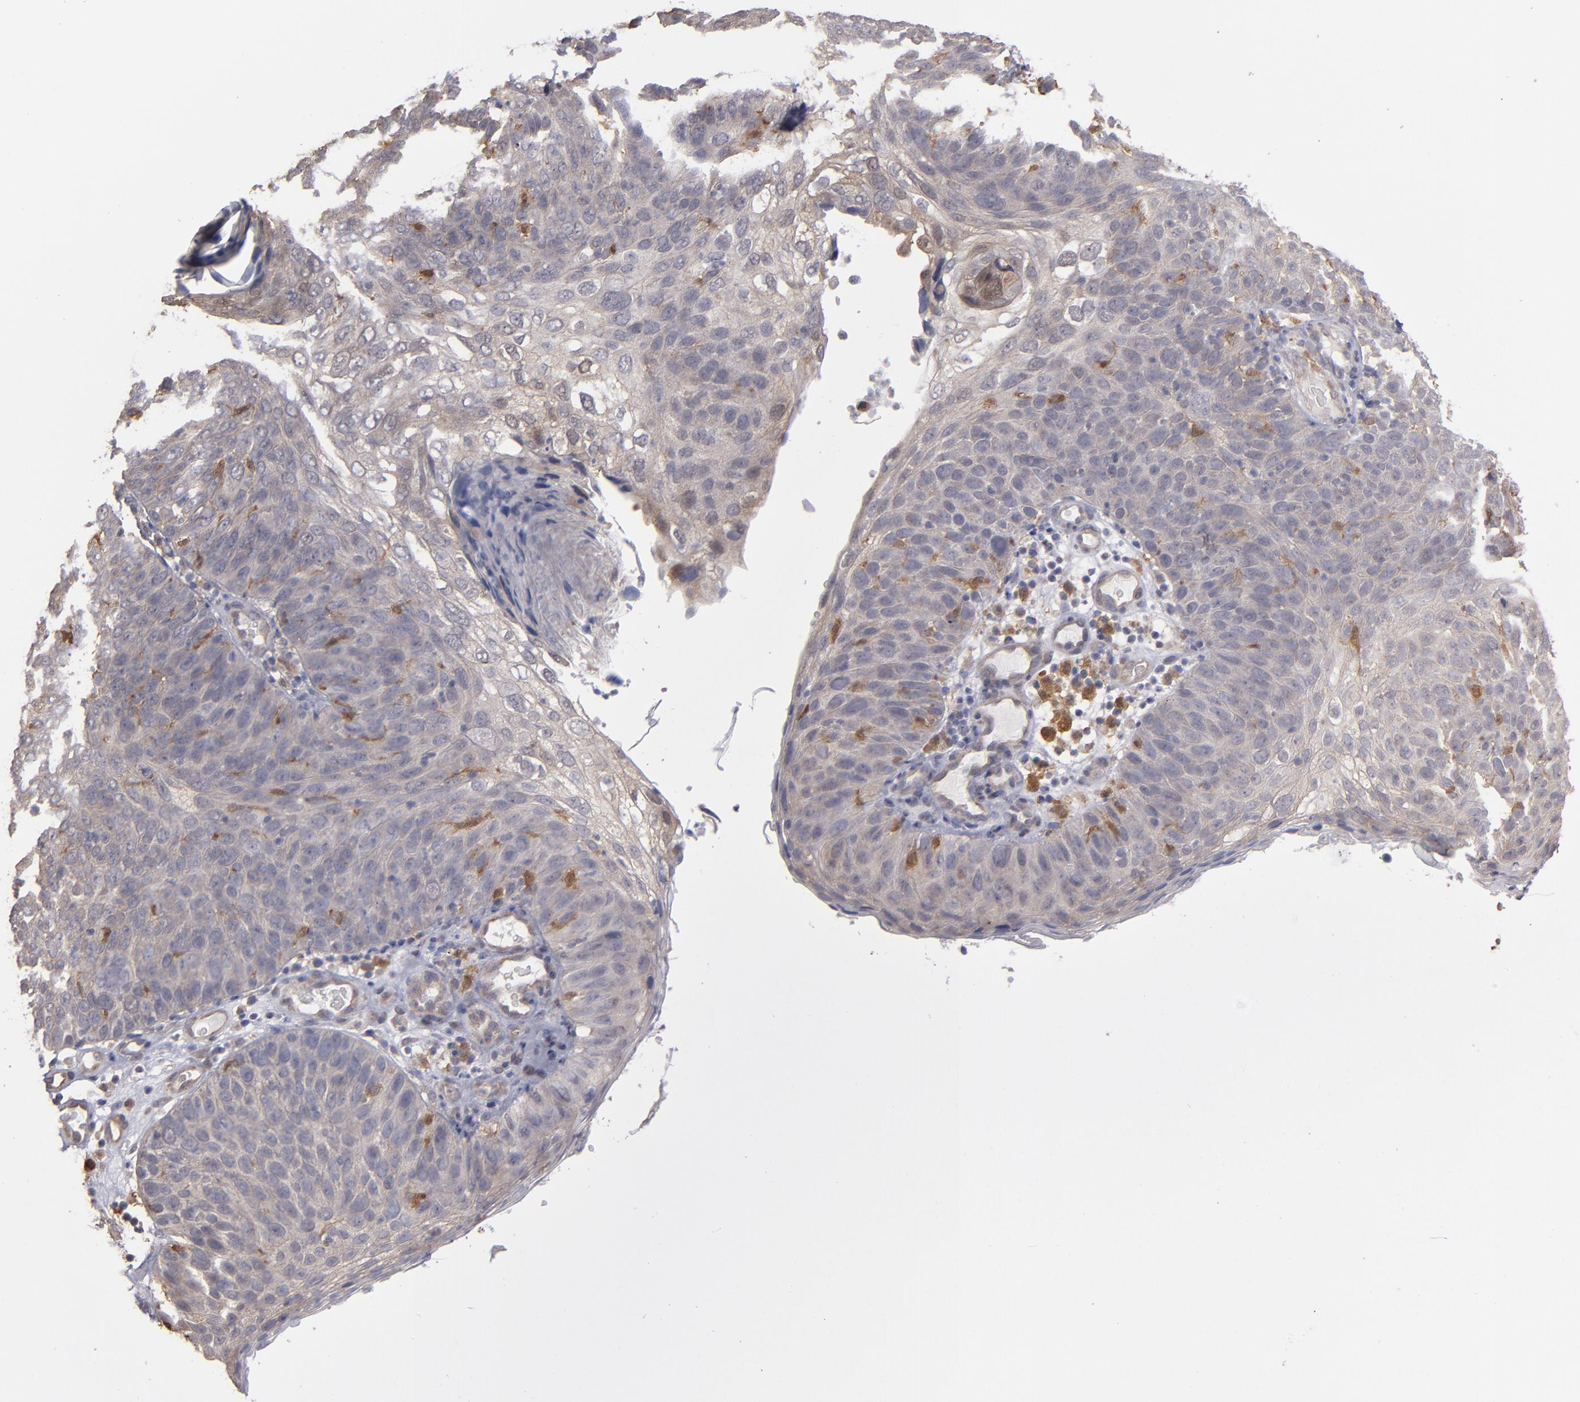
{"staining": {"intensity": "weak", "quantity": ">75%", "location": "cytoplasmic/membranous"}, "tissue": "skin cancer", "cell_type": "Tumor cells", "image_type": "cancer", "snomed": [{"axis": "morphology", "description": "Squamous cell carcinoma, NOS"}, {"axis": "topography", "description": "Skin"}], "caption": "Protein expression analysis of skin squamous cell carcinoma shows weak cytoplasmic/membranous positivity in about >75% of tumor cells.", "gene": "NDRG2", "patient": {"sex": "male", "age": 87}}